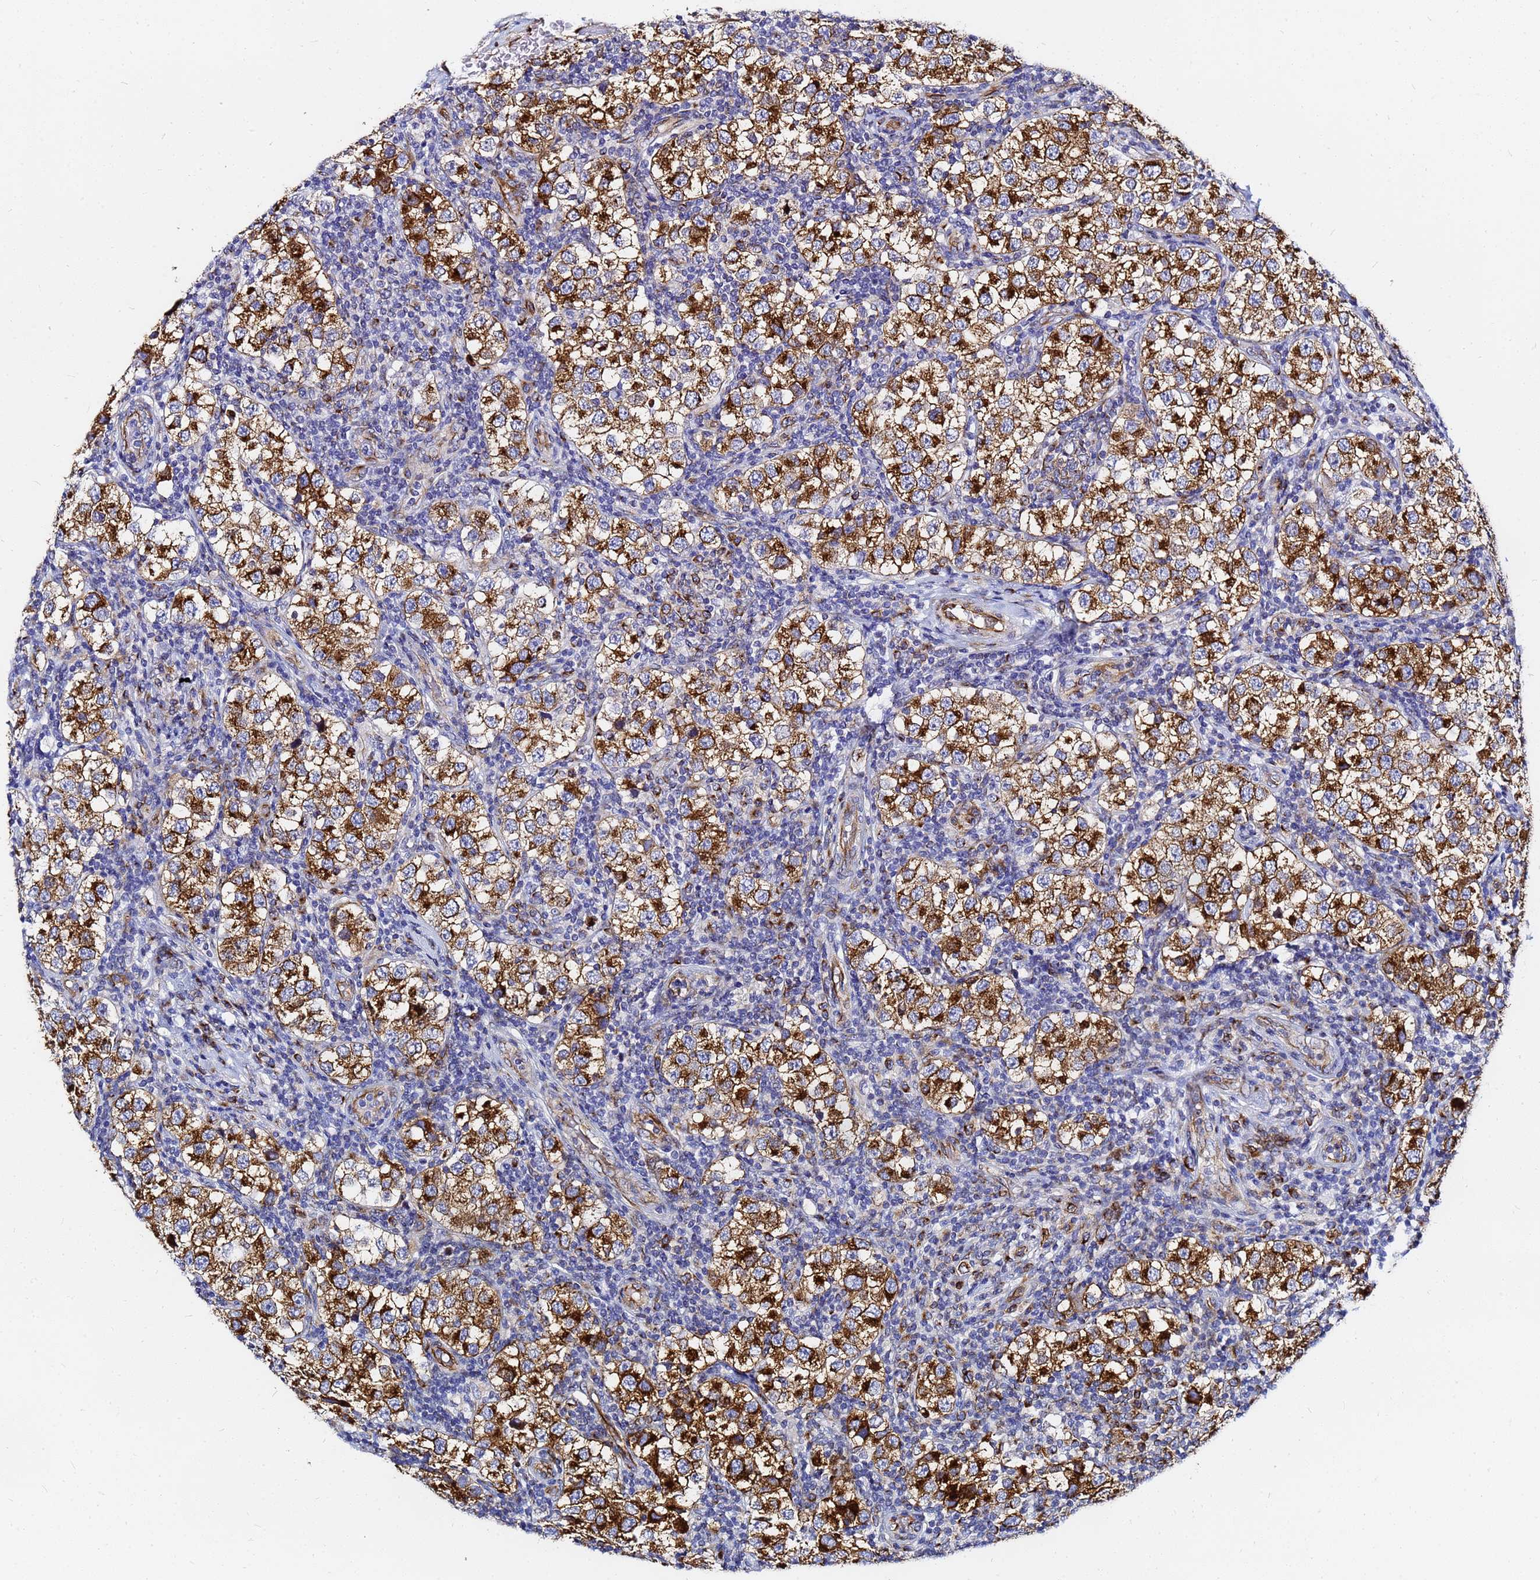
{"staining": {"intensity": "strong", "quantity": ">75%", "location": "cytoplasmic/membranous"}, "tissue": "testis cancer", "cell_type": "Tumor cells", "image_type": "cancer", "snomed": [{"axis": "morphology", "description": "Seminoma, NOS"}, {"axis": "topography", "description": "Testis"}], "caption": "Strong cytoplasmic/membranous staining for a protein is appreciated in about >75% of tumor cells of testis cancer (seminoma) using immunohistochemistry (IHC).", "gene": "TUBA8", "patient": {"sex": "male", "age": 34}}